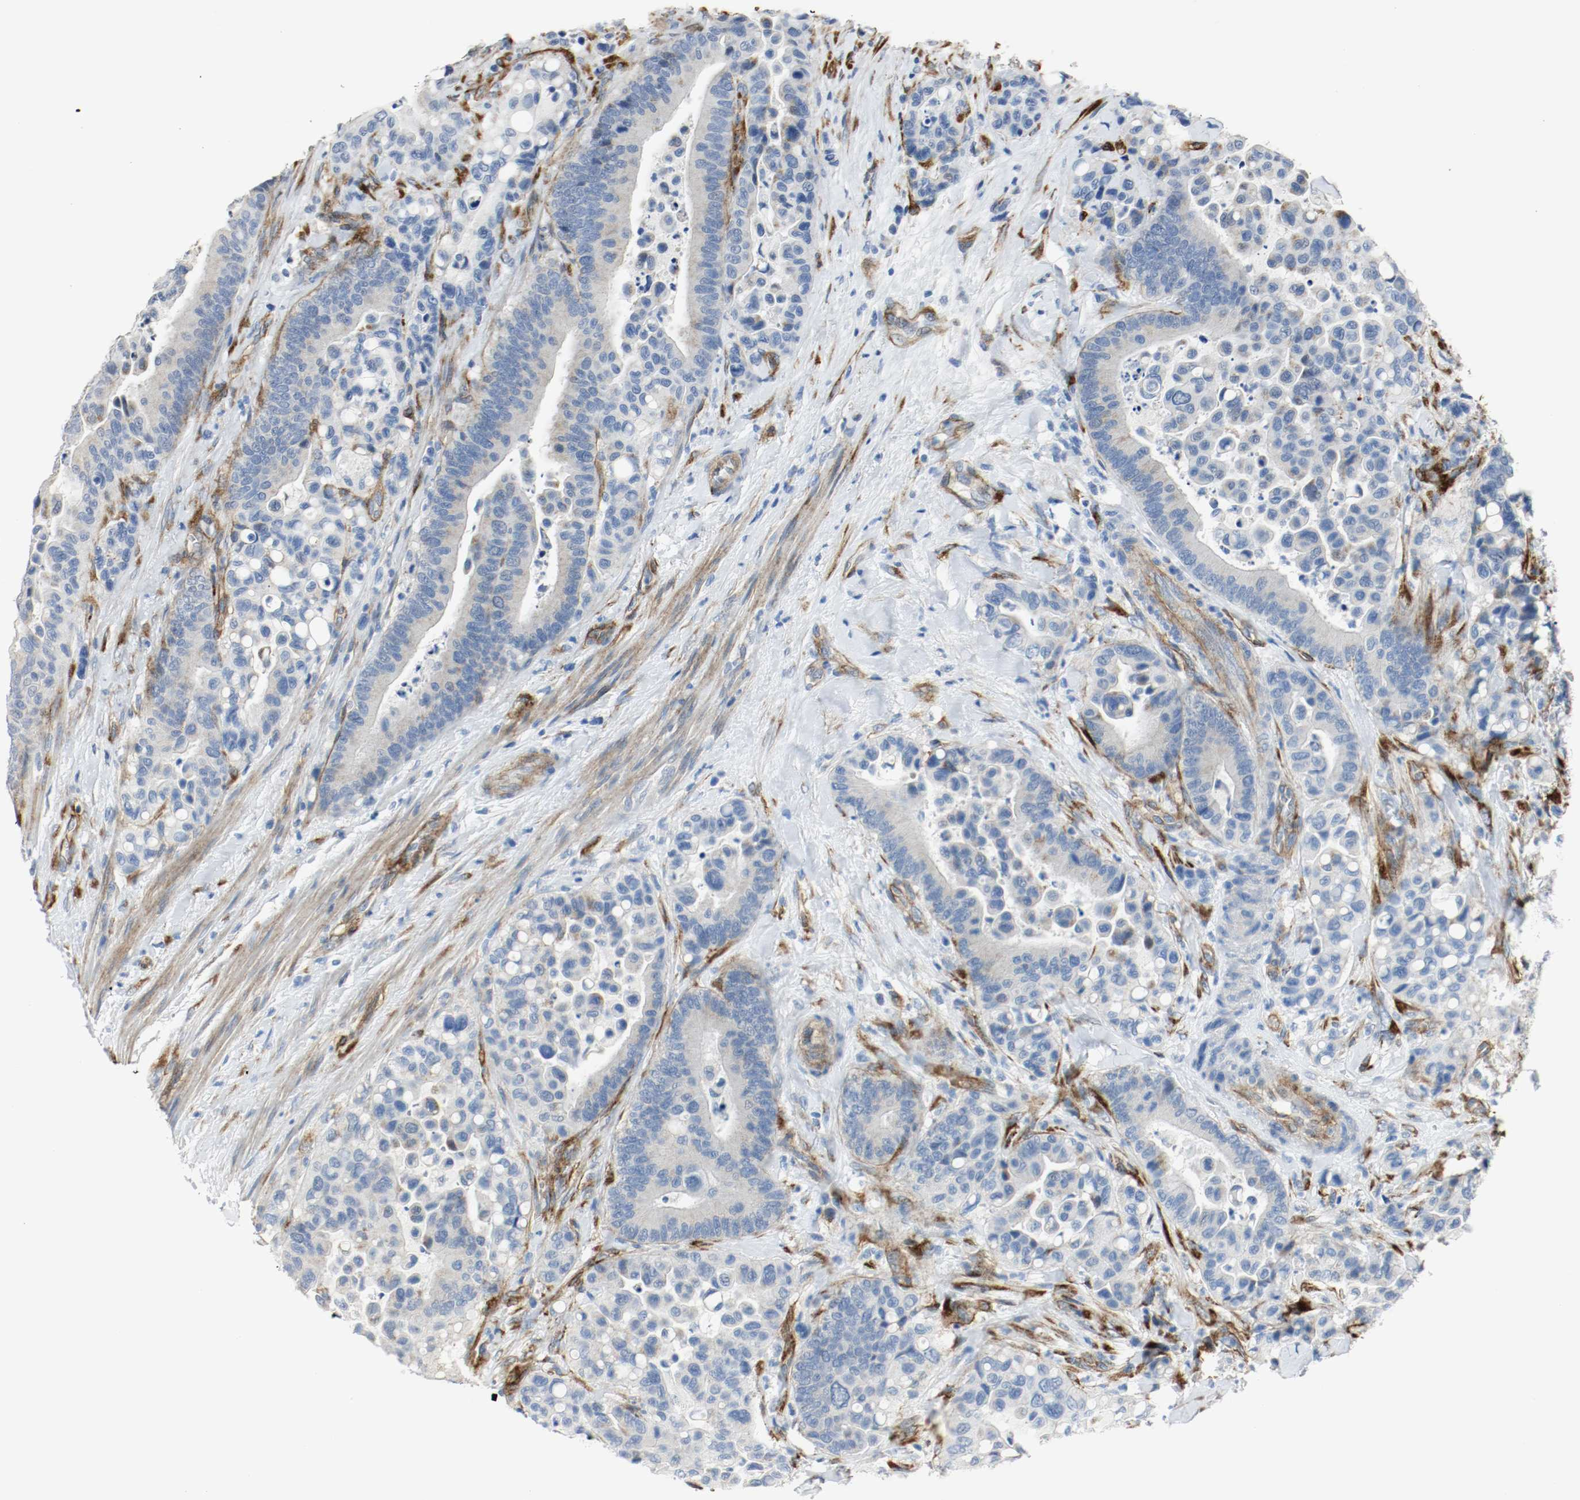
{"staining": {"intensity": "negative", "quantity": "none", "location": "none"}, "tissue": "colorectal cancer", "cell_type": "Tumor cells", "image_type": "cancer", "snomed": [{"axis": "morphology", "description": "Normal tissue, NOS"}, {"axis": "morphology", "description": "Adenocarcinoma, NOS"}, {"axis": "topography", "description": "Colon"}], "caption": "High magnification brightfield microscopy of colorectal adenocarcinoma stained with DAB (brown) and counterstained with hematoxylin (blue): tumor cells show no significant positivity. The staining was performed using DAB to visualize the protein expression in brown, while the nuclei were stained in blue with hematoxylin (Magnification: 20x).", "gene": "LAMB1", "patient": {"sex": "male", "age": 82}}